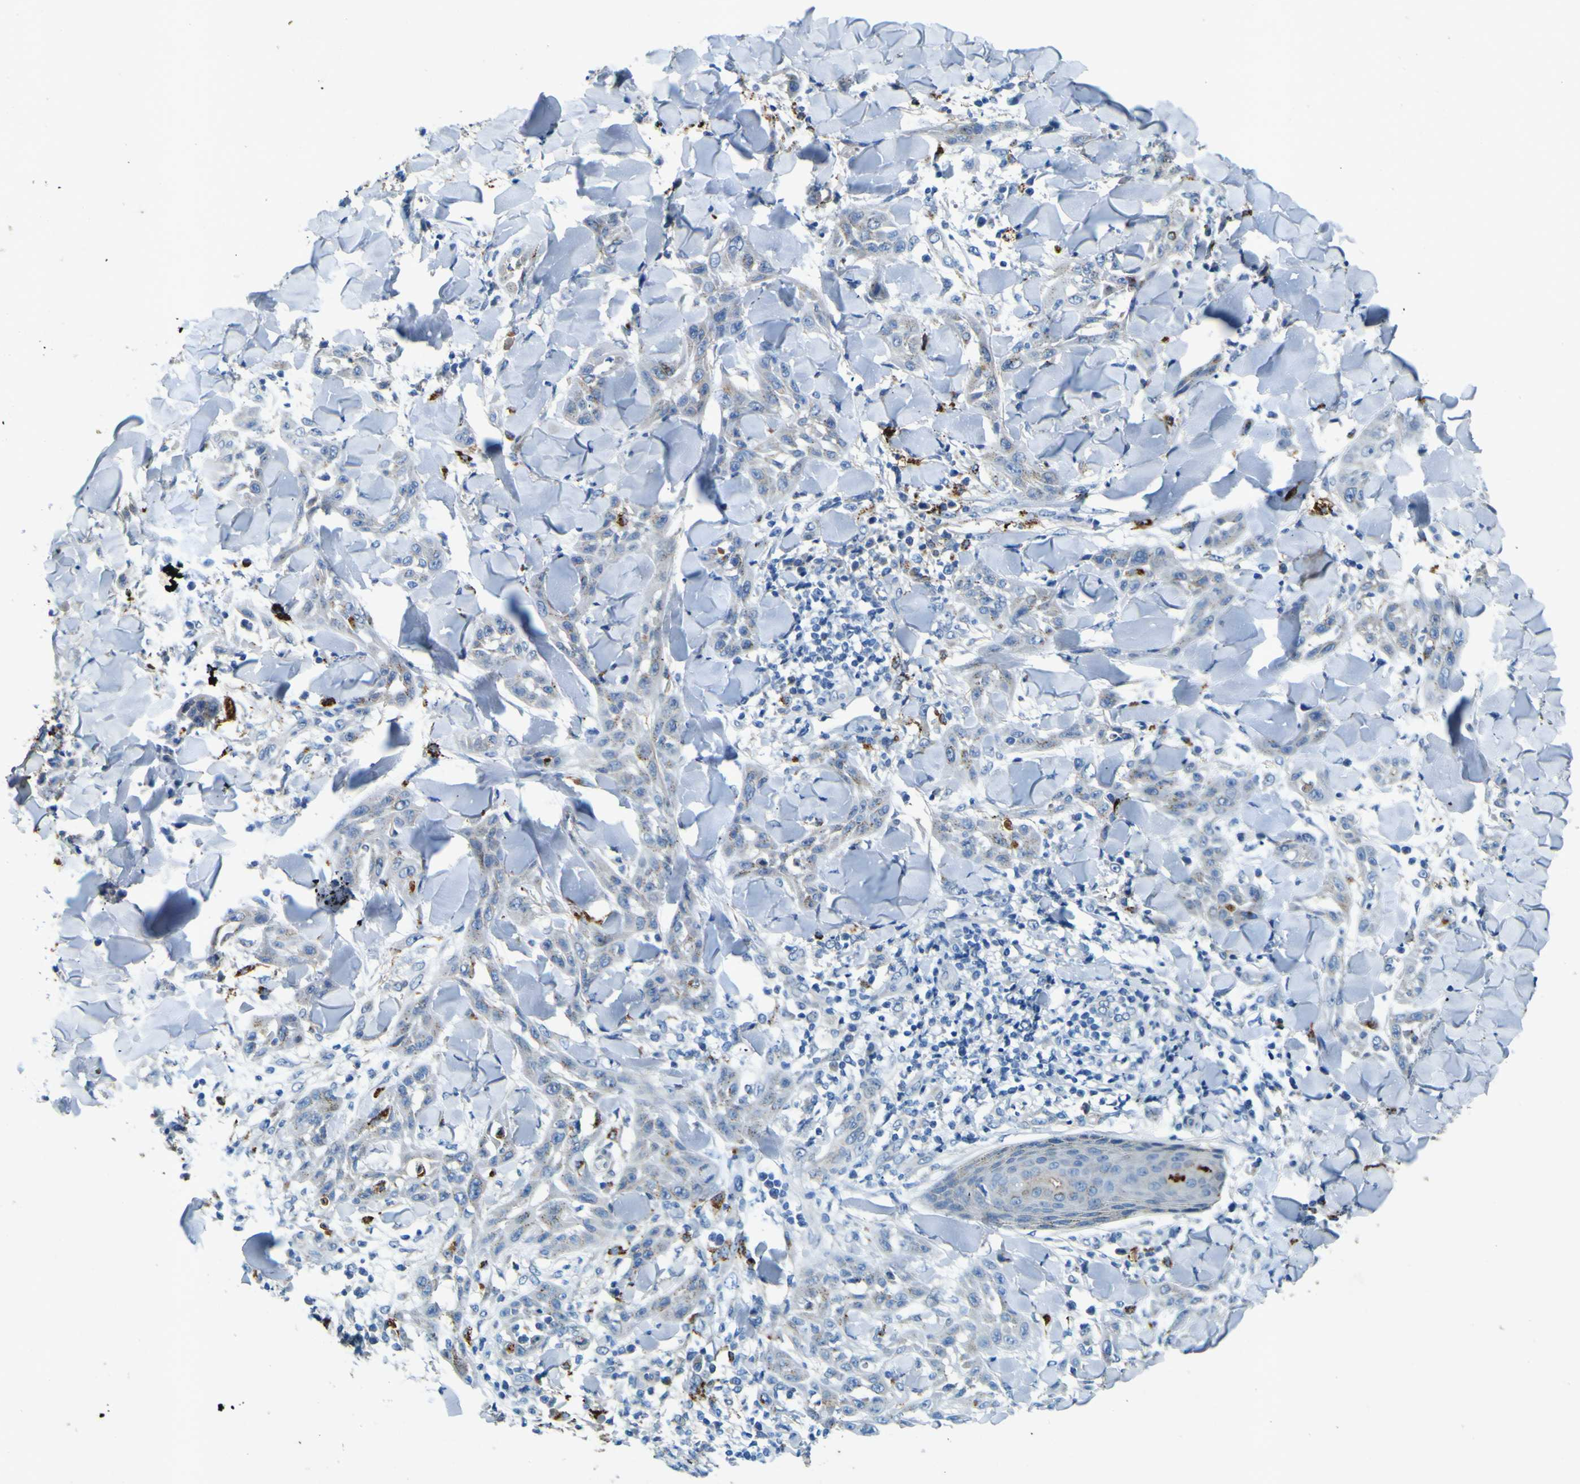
{"staining": {"intensity": "negative", "quantity": "none", "location": "none"}, "tissue": "skin cancer", "cell_type": "Tumor cells", "image_type": "cancer", "snomed": [{"axis": "morphology", "description": "Squamous cell carcinoma, NOS"}, {"axis": "topography", "description": "Skin"}], "caption": "The IHC histopathology image has no significant expression in tumor cells of squamous cell carcinoma (skin) tissue. The staining was performed using DAB (3,3'-diaminobenzidine) to visualize the protein expression in brown, while the nuclei were stained in blue with hematoxylin (Magnification: 20x).", "gene": "PDE9A", "patient": {"sex": "male", "age": 24}}